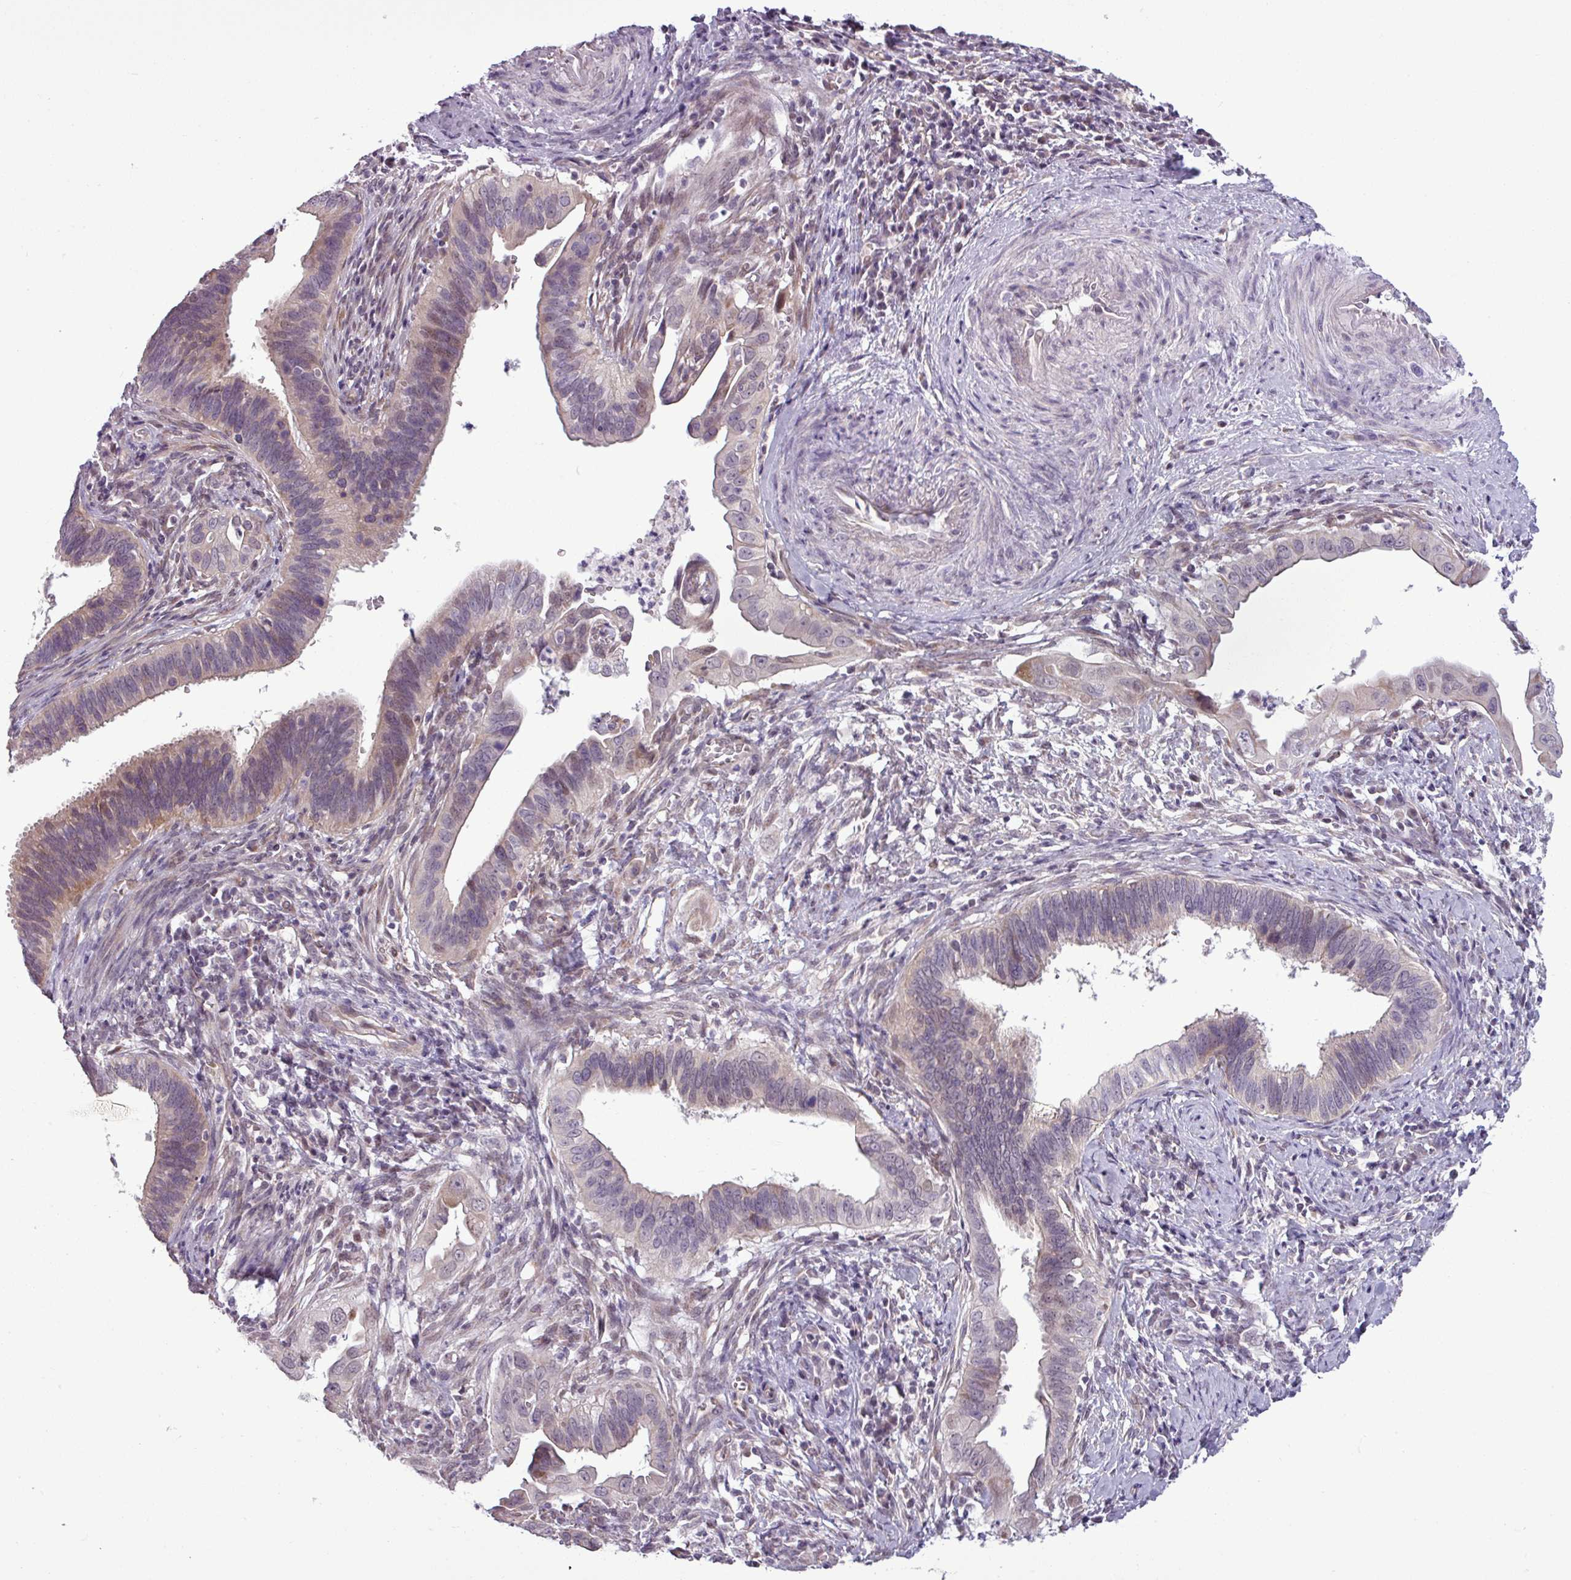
{"staining": {"intensity": "weak", "quantity": "25%-75%", "location": "cytoplasmic/membranous"}, "tissue": "cervical cancer", "cell_type": "Tumor cells", "image_type": "cancer", "snomed": [{"axis": "morphology", "description": "Adenocarcinoma, NOS"}, {"axis": "topography", "description": "Cervix"}], "caption": "A micrograph showing weak cytoplasmic/membranous staining in approximately 25%-75% of tumor cells in cervical adenocarcinoma, as visualized by brown immunohistochemical staining.", "gene": "GPT2", "patient": {"sex": "female", "age": 42}}